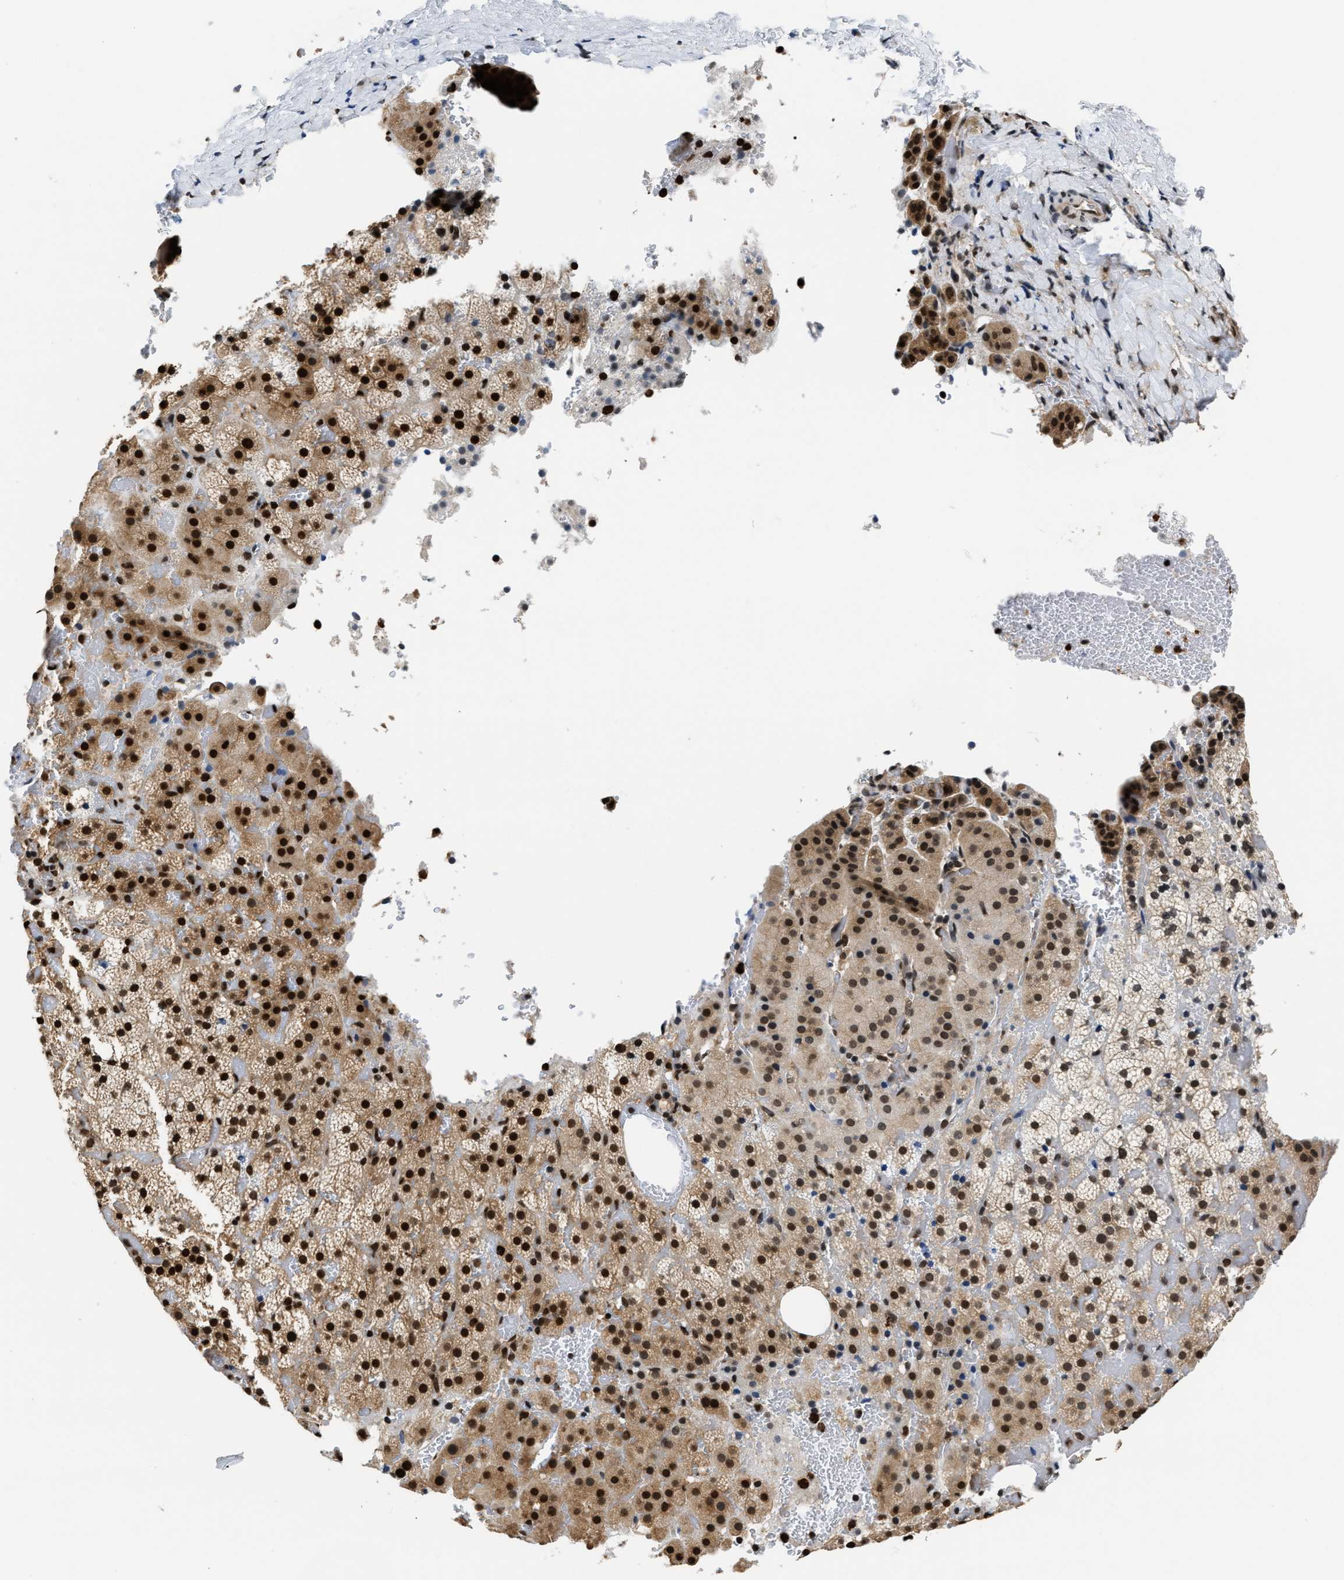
{"staining": {"intensity": "strong", "quantity": ">75%", "location": "cytoplasmic/membranous,nuclear"}, "tissue": "adrenal gland", "cell_type": "Glandular cells", "image_type": "normal", "snomed": [{"axis": "morphology", "description": "Normal tissue, NOS"}, {"axis": "topography", "description": "Adrenal gland"}], "caption": "IHC micrograph of benign adrenal gland: human adrenal gland stained using immunohistochemistry reveals high levels of strong protein expression localized specifically in the cytoplasmic/membranous,nuclear of glandular cells, appearing as a cytoplasmic/membranous,nuclear brown color.", "gene": "CCNDBP1", "patient": {"sex": "female", "age": 59}}